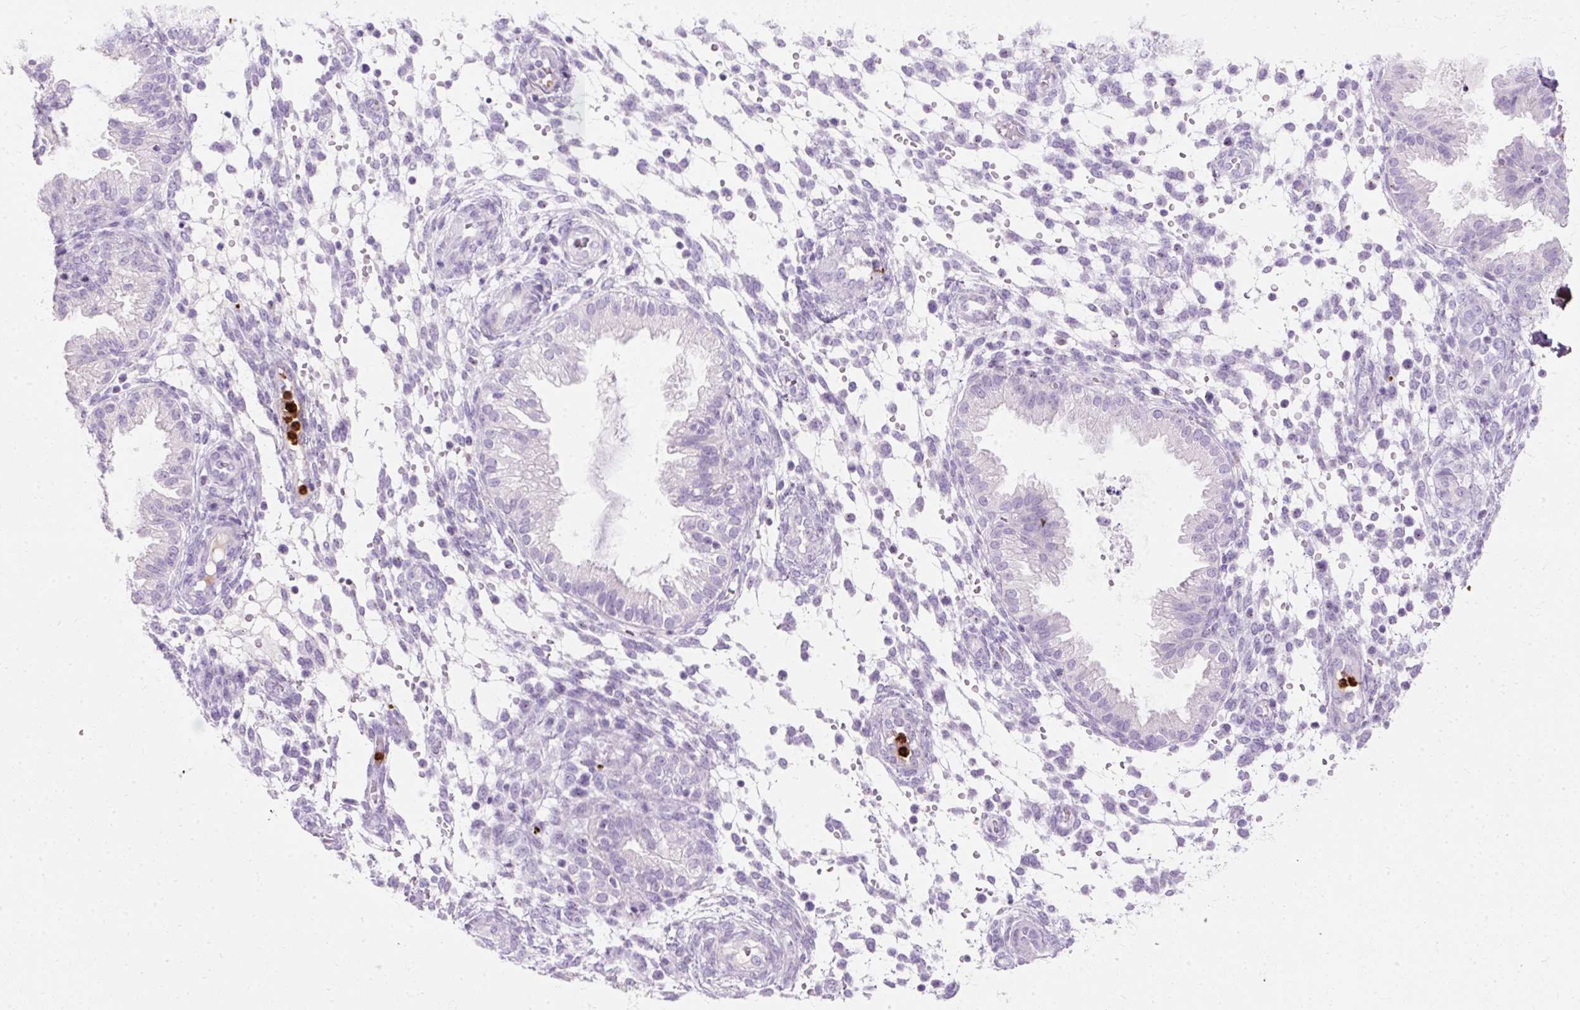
{"staining": {"intensity": "negative", "quantity": "none", "location": "none"}, "tissue": "endometrium", "cell_type": "Cells in endometrial stroma", "image_type": "normal", "snomed": [{"axis": "morphology", "description": "Normal tissue, NOS"}, {"axis": "topography", "description": "Endometrium"}], "caption": "An IHC histopathology image of benign endometrium is shown. There is no staining in cells in endometrial stroma of endometrium.", "gene": "DEFA1B", "patient": {"sex": "female", "age": 33}}